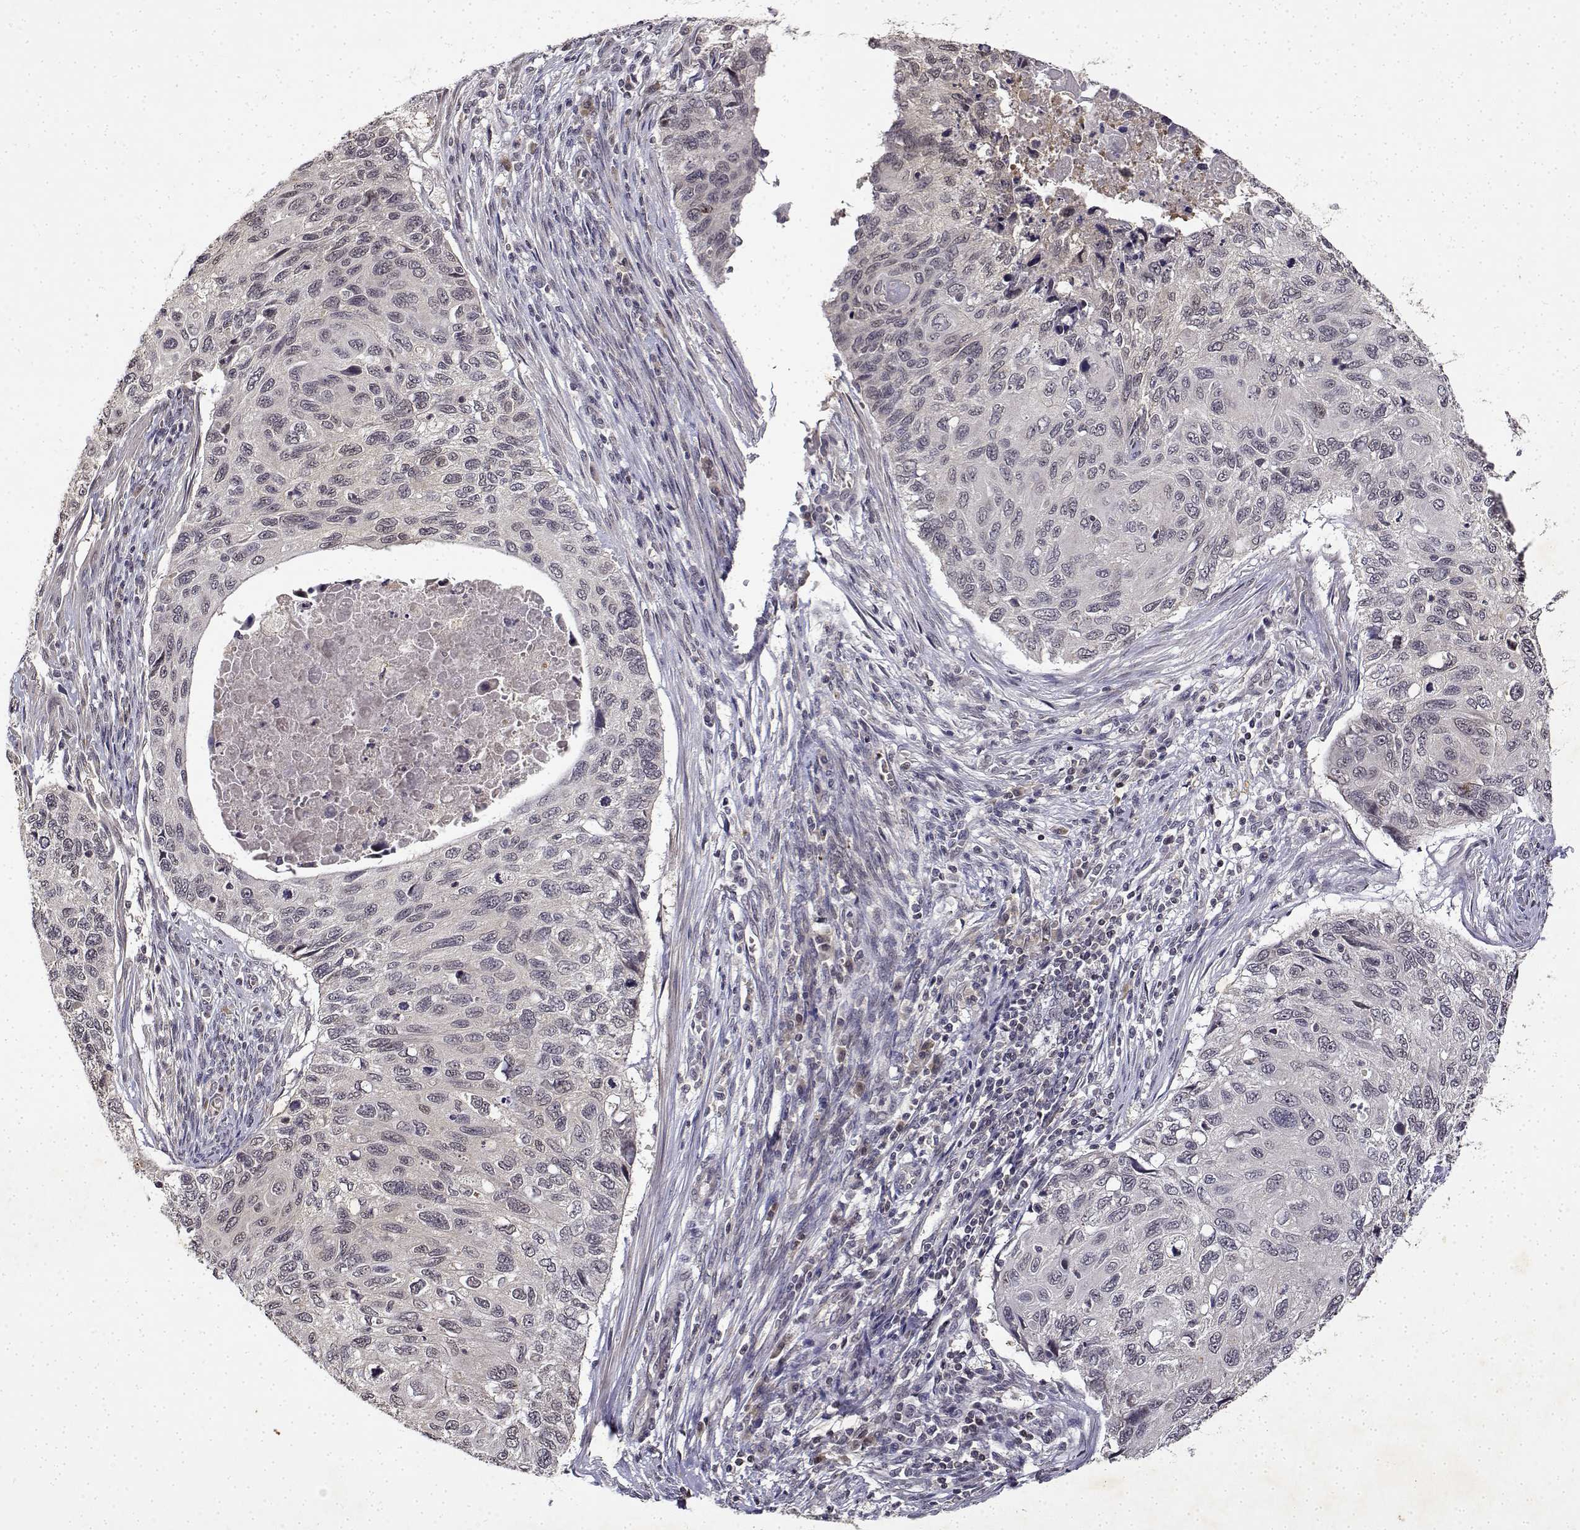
{"staining": {"intensity": "negative", "quantity": "none", "location": "none"}, "tissue": "cervical cancer", "cell_type": "Tumor cells", "image_type": "cancer", "snomed": [{"axis": "morphology", "description": "Squamous cell carcinoma, NOS"}, {"axis": "topography", "description": "Cervix"}], "caption": "Photomicrograph shows no protein expression in tumor cells of squamous cell carcinoma (cervical) tissue. Nuclei are stained in blue.", "gene": "BDNF", "patient": {"sex": "female", "age": 70}}